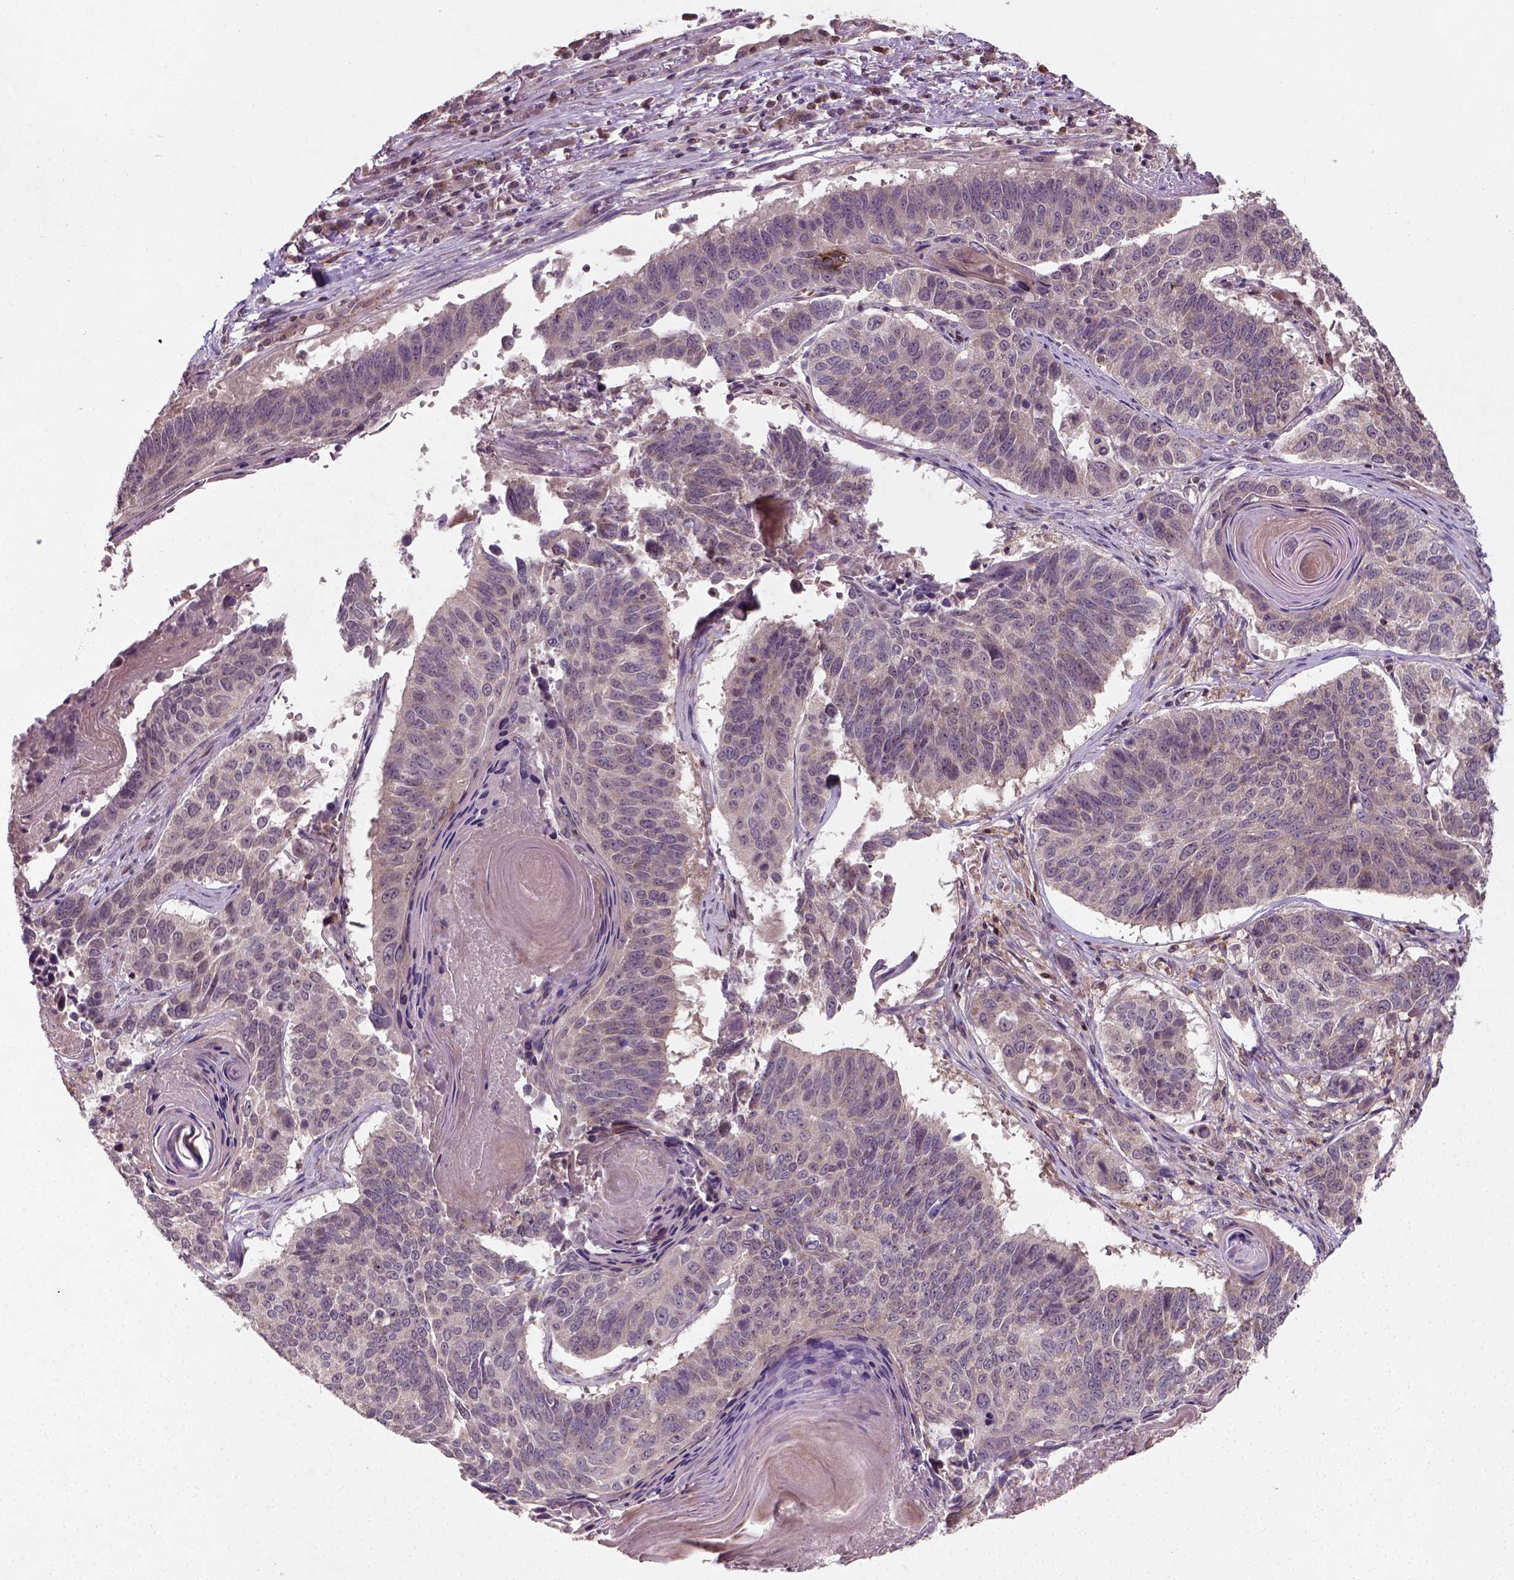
{"staining": {"intensity": "weak", "quantity": ">75%", "location": "cytoplasmic/membranous"}, "tissue": "lung cancer", "cell_type": "Tumor cells", "image_type": "cancer", "snomed": [{"axis": "morphology", "description": "Squamous cell carcinoma, NOS"}, {"axis": "topography", "description": "Lung"}], "caption": "Squamous cell carcinoma (lung) tissue reveals weak cytoplasmic/membranous expression in about >75% of tumor cells, visualized by immunohistochemistry.", "gene": "CAMKK1", "patient": {"sex": "male", "age": 73}}